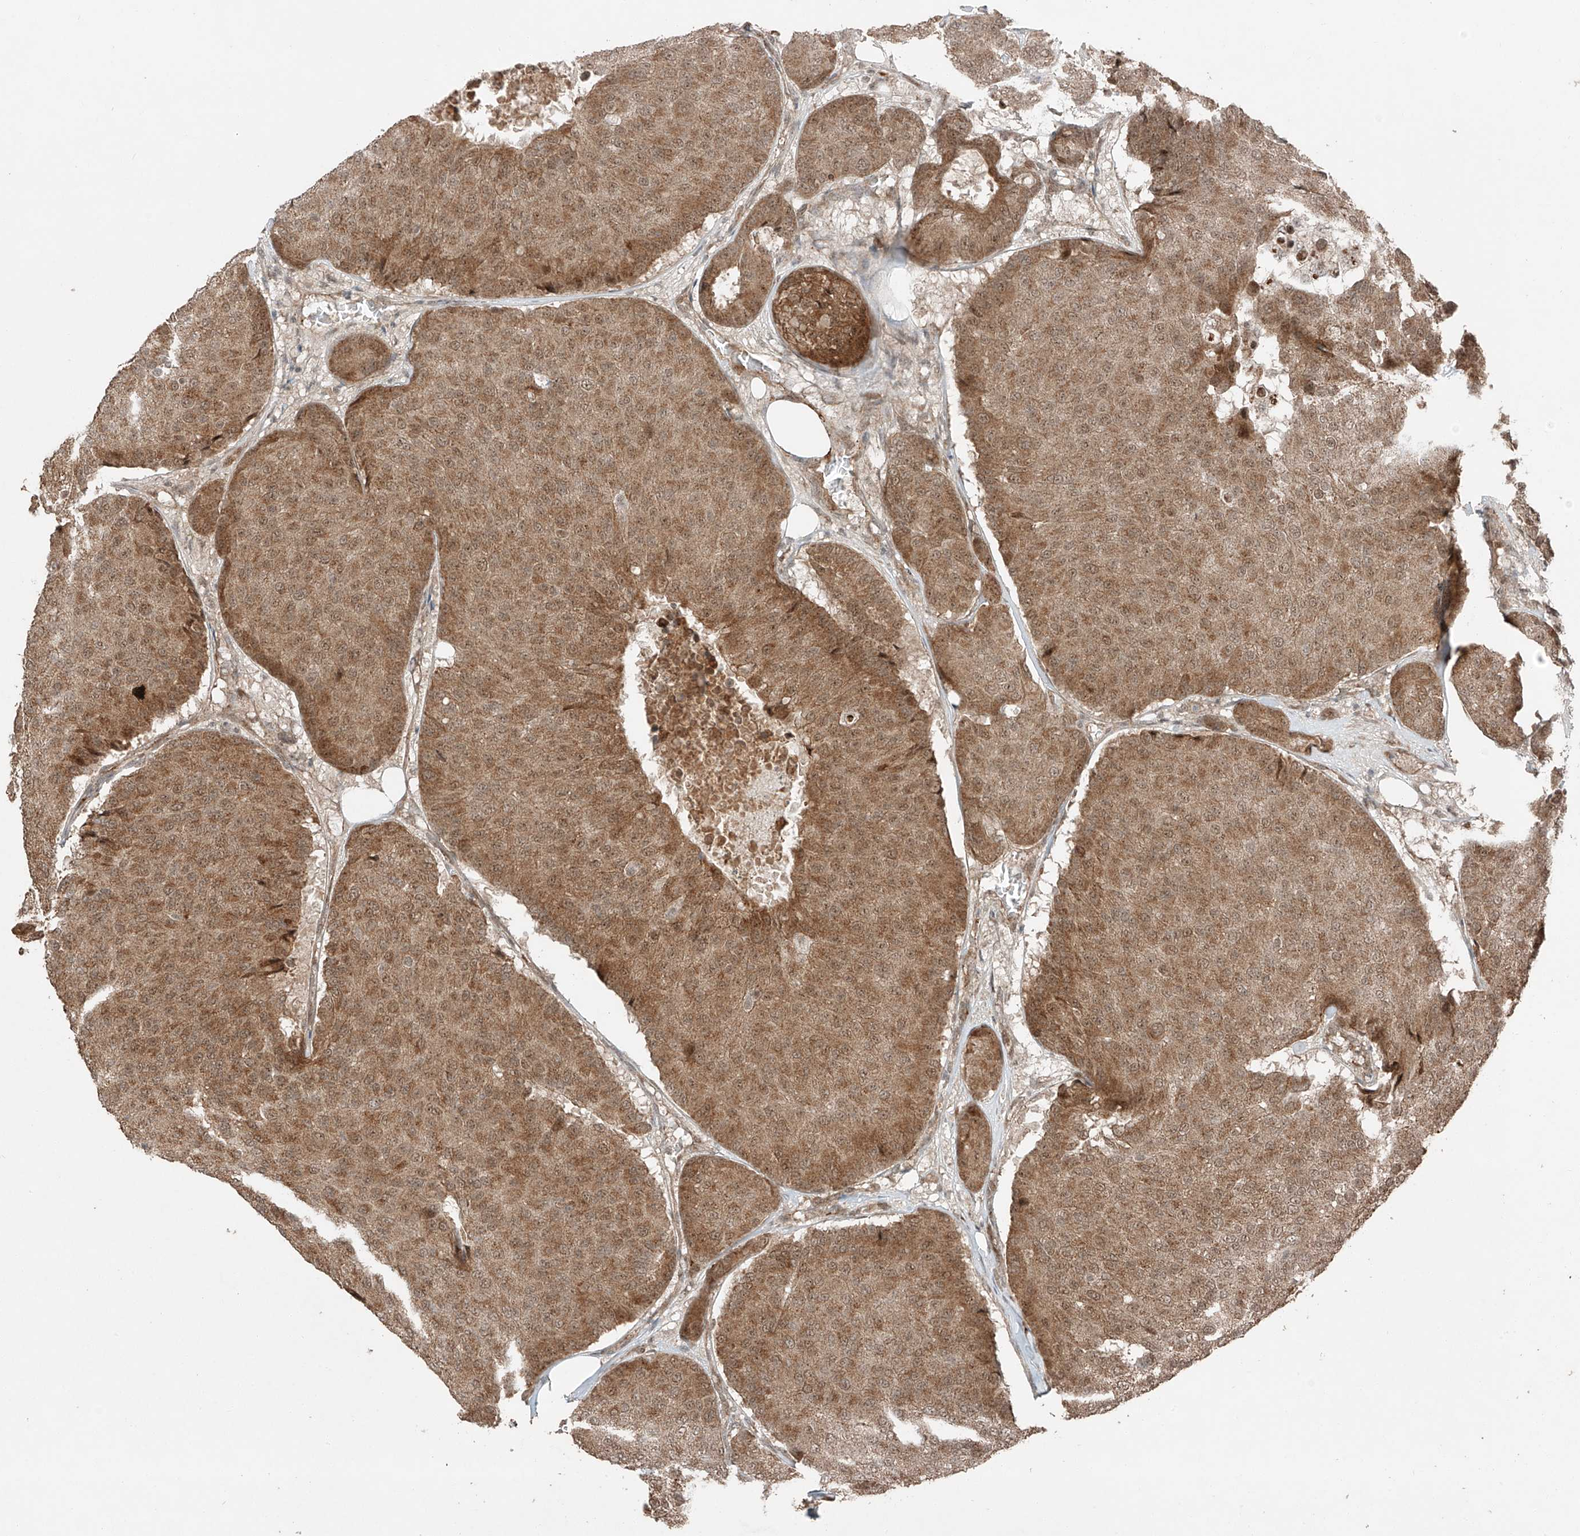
{"staining": {"intensity": "moderate", "quantity": ">75%", "location": "cytoplasmic/membranous"}, "tissue": "breast cancer", "cell_type": "Tumor cells", "image_type": "cancer", "snomed": [{"axis": "morphology", "description": "Duct carcinoma"}, {"axis": "topography", "description": "Breast"}], "caption": "Moderate cytoplasmic/membranous staining for a protein is seen in about >75% of tumor cells of breast intraductal carcinoma using IHC.", "gene": "ZNF620", "patient": {"sex": "female", "age": 75}}